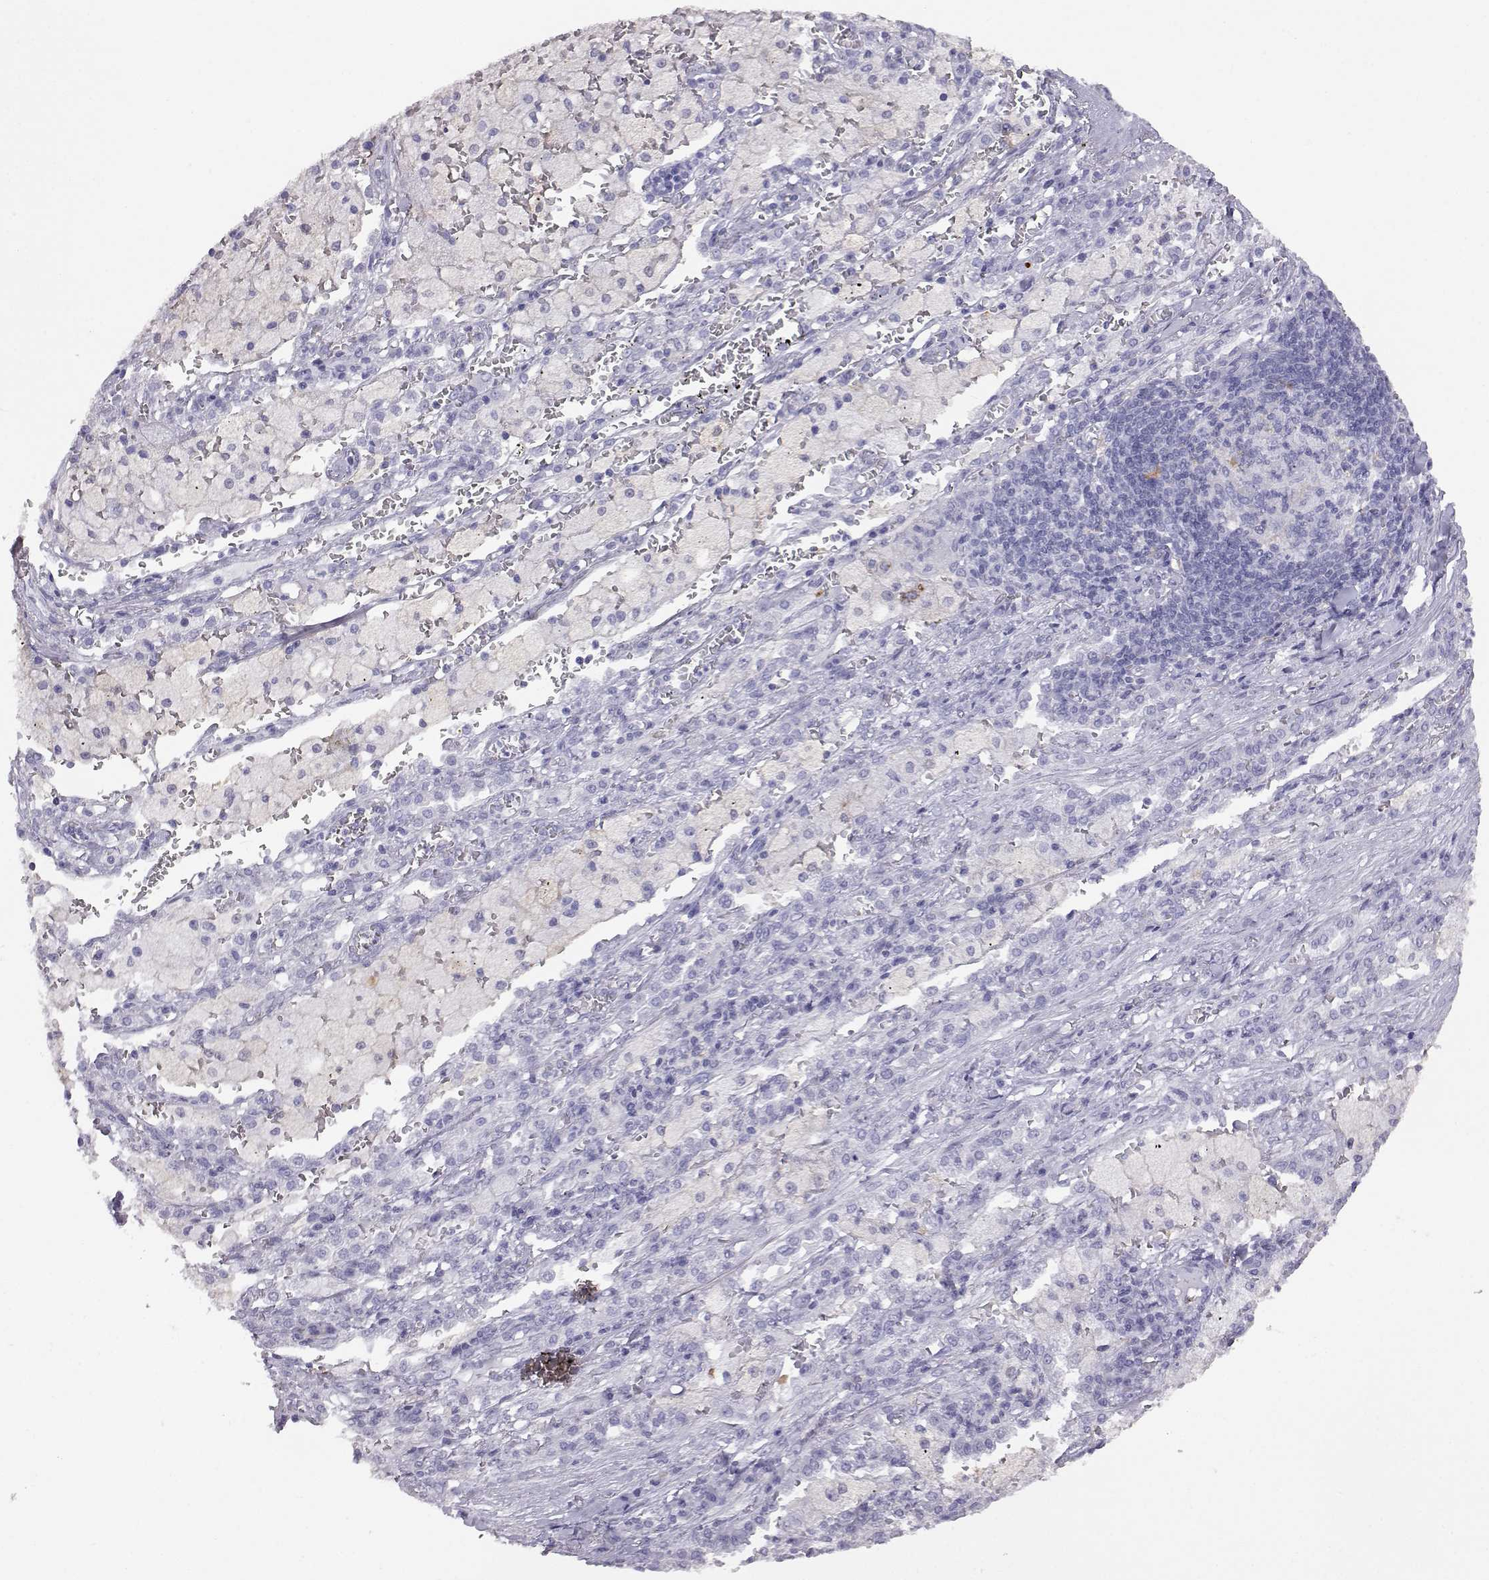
{"staining": {"intensity": "negative", "quantity": "none", "location": "none"}, "tissue": "lung cancer", "cell_type": "Tumor cells", "image_type": "cancer", "snomed": [{"axis": "morphology", "description": "Adenocarcinoma, NOS"}, {"axis": "topography", "description": "Lung"}], "caption": "A histopathology image of adenocarcinoma (lung) stained for a protein exhibits no brown staining in tumor cells.", "gene": "AKR1B1", "patient": {"sex": "male", "age": 57}}